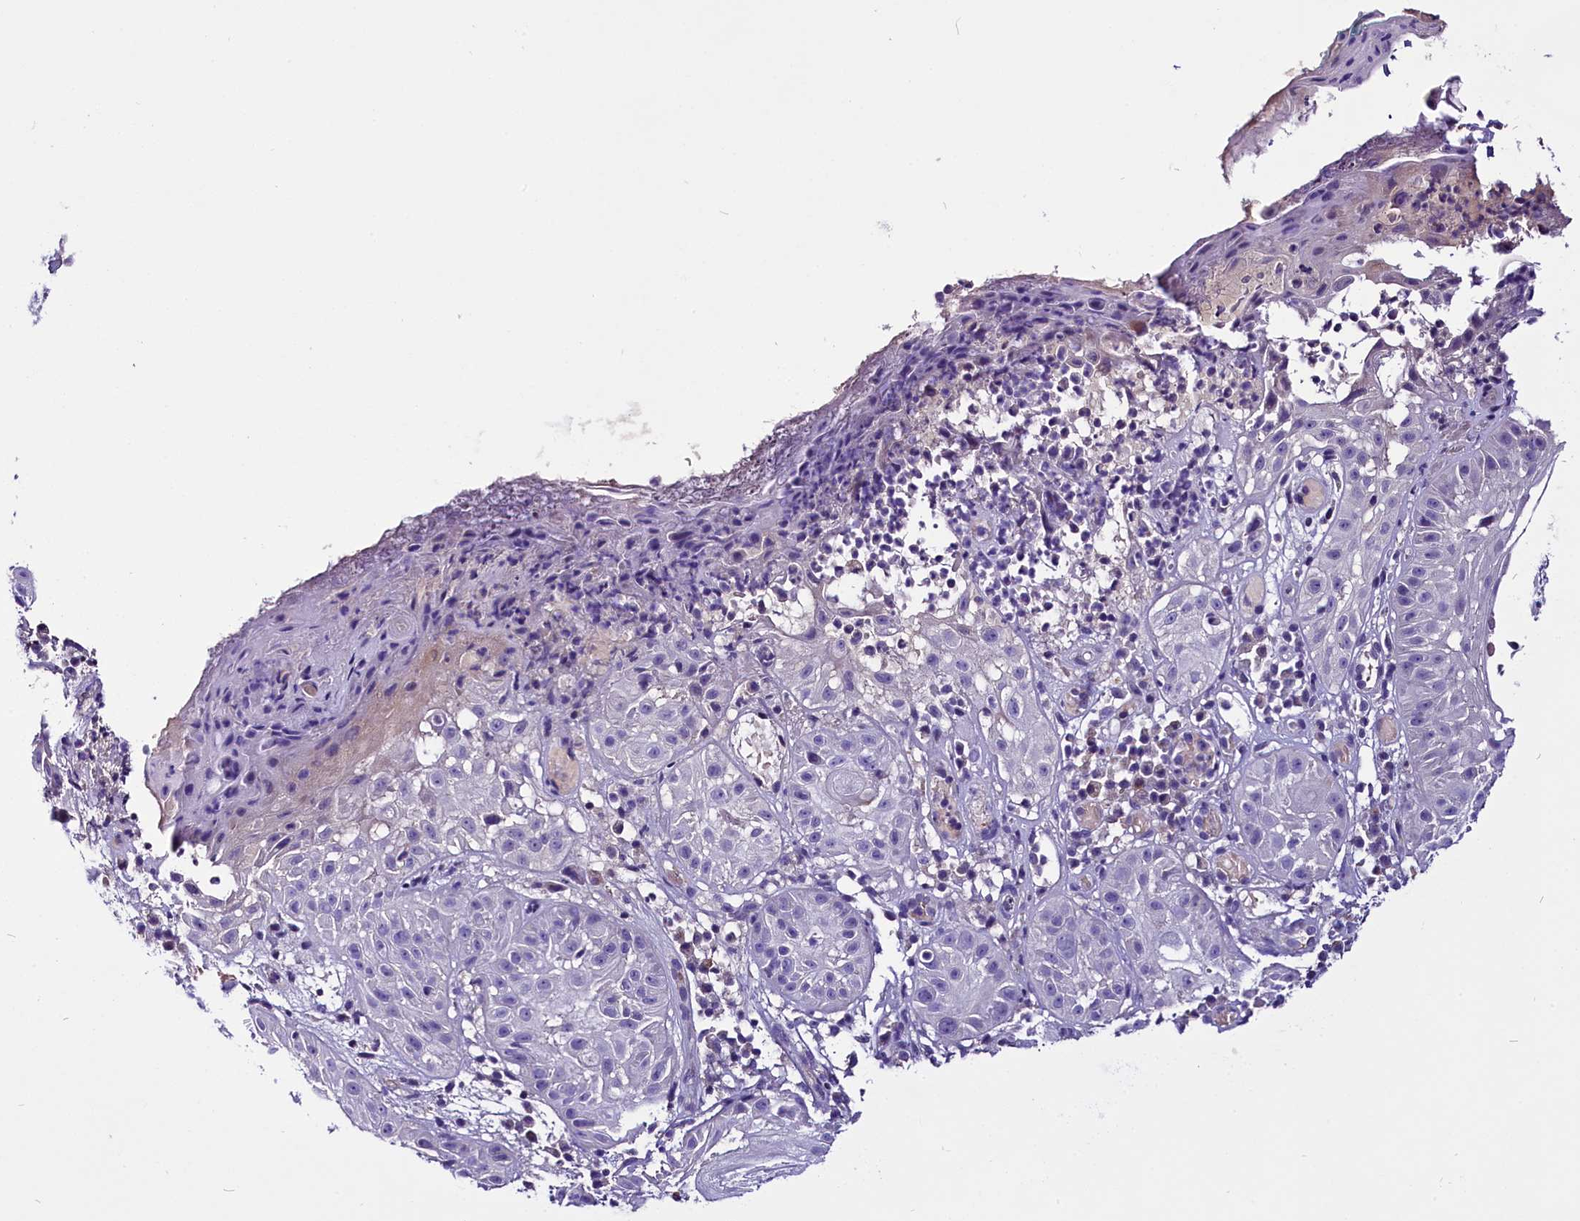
{"staining": {"intensity": "negative", "quantity": "none", "location": "none"}, "tissue": "skin cancer", "cell_type": "Tumor cells", "image_type": "cancer", "snomed": [{"axis": "morphology", "description": "Normal tissue, NOS"}, {"axis": "morphology", "description": "Basal cell carcinoma"}, {"axis": "topography", "description": "Skin"}], "caption": "A photomicrograph of human skin cancer is negative for staining in tumor cells.", "gene": "C9orf40", "patient": {"sex": "male", "age": 93}}